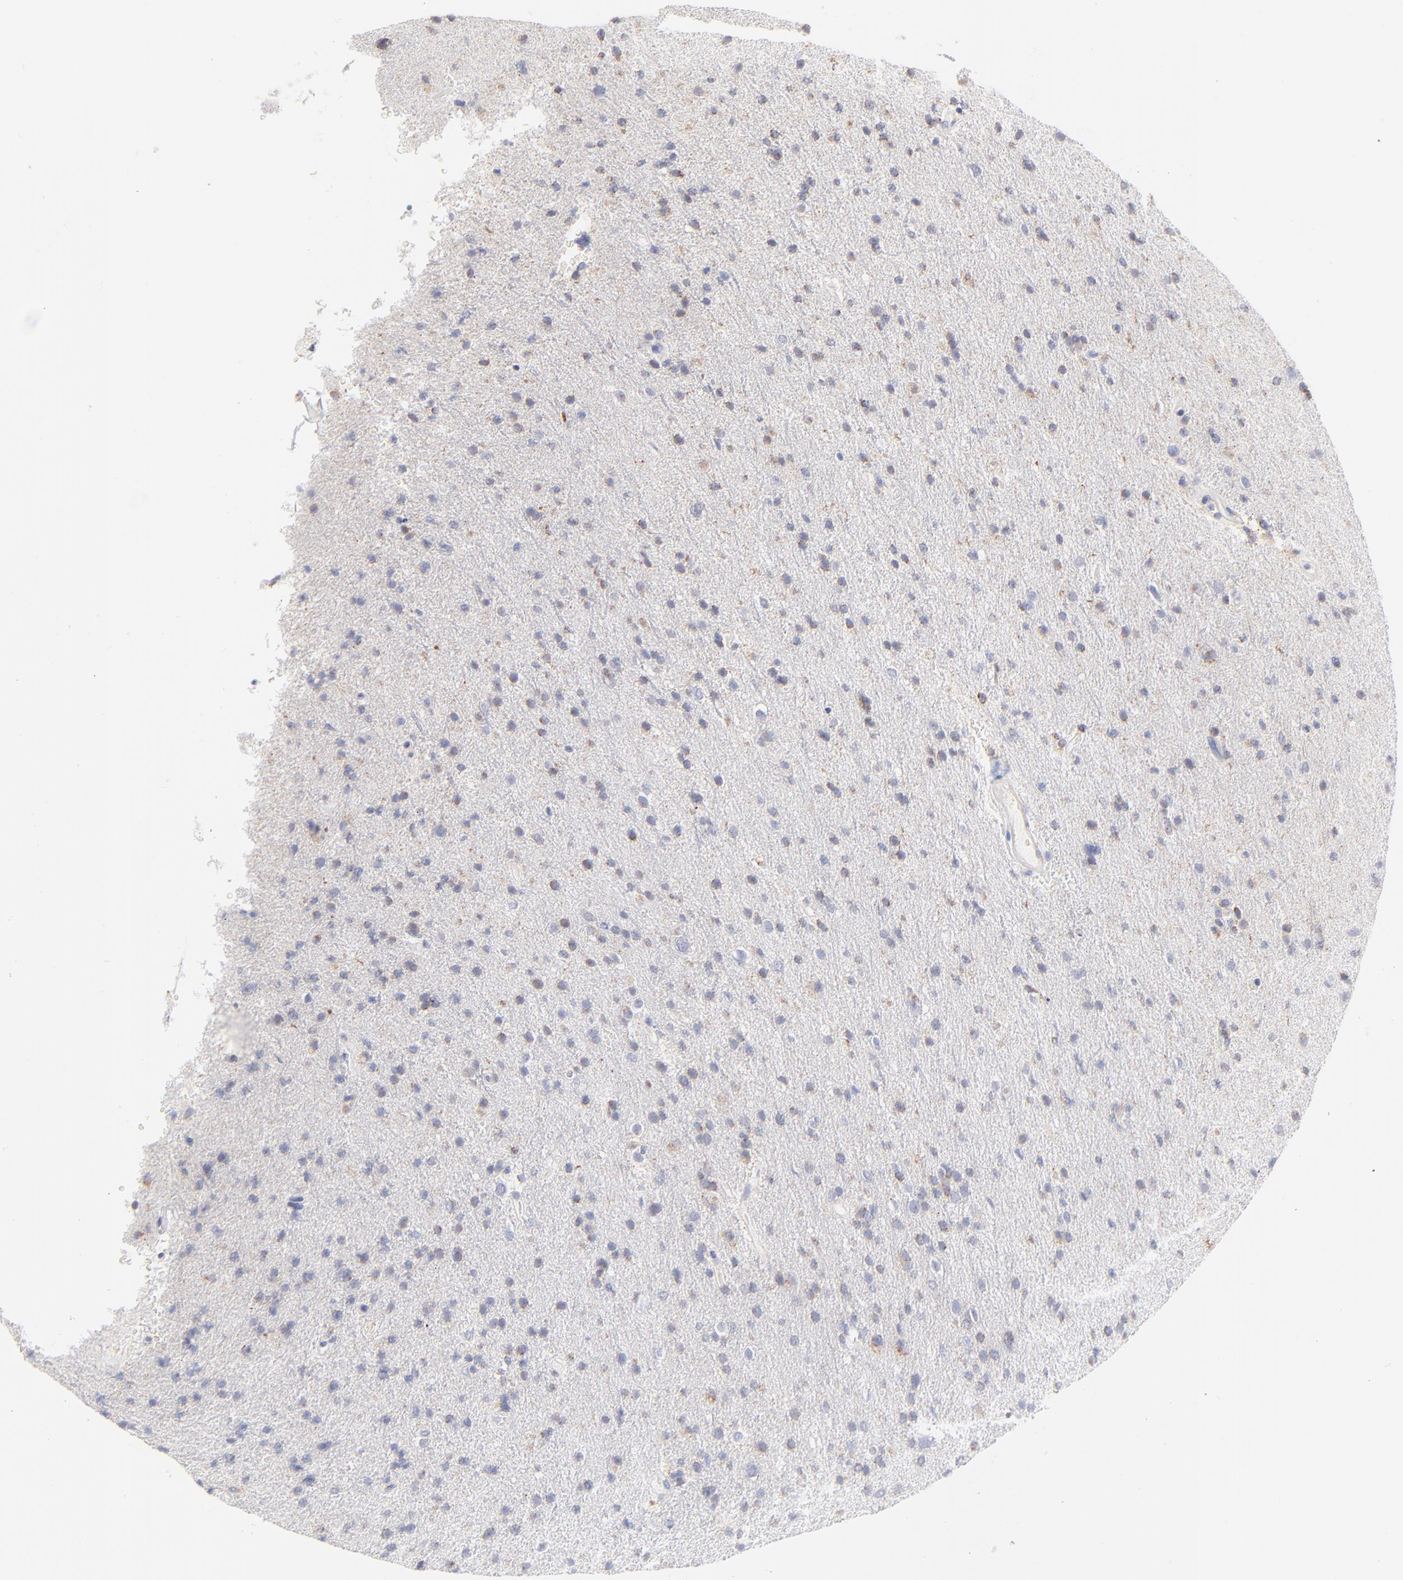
{"staining": {"intensity": "weak", "quantity": "<25%", "location": "cytoplasmic/membranous"}, "tissue": "glioma", "cell_type": "Tumor cells", "image_type": "cancer", "snomed": [{"axis": "morphology", "description": "Glioma, malignant, High grade"}, {"axis": "topography", "description": "Brain"}], "caption": "This is an immunohistochemistry (IHC) micrograph of human glioma. There is no positivity in tumor cells.", "gene": "TST", "patient": {"sex": "male", "age": 33}}